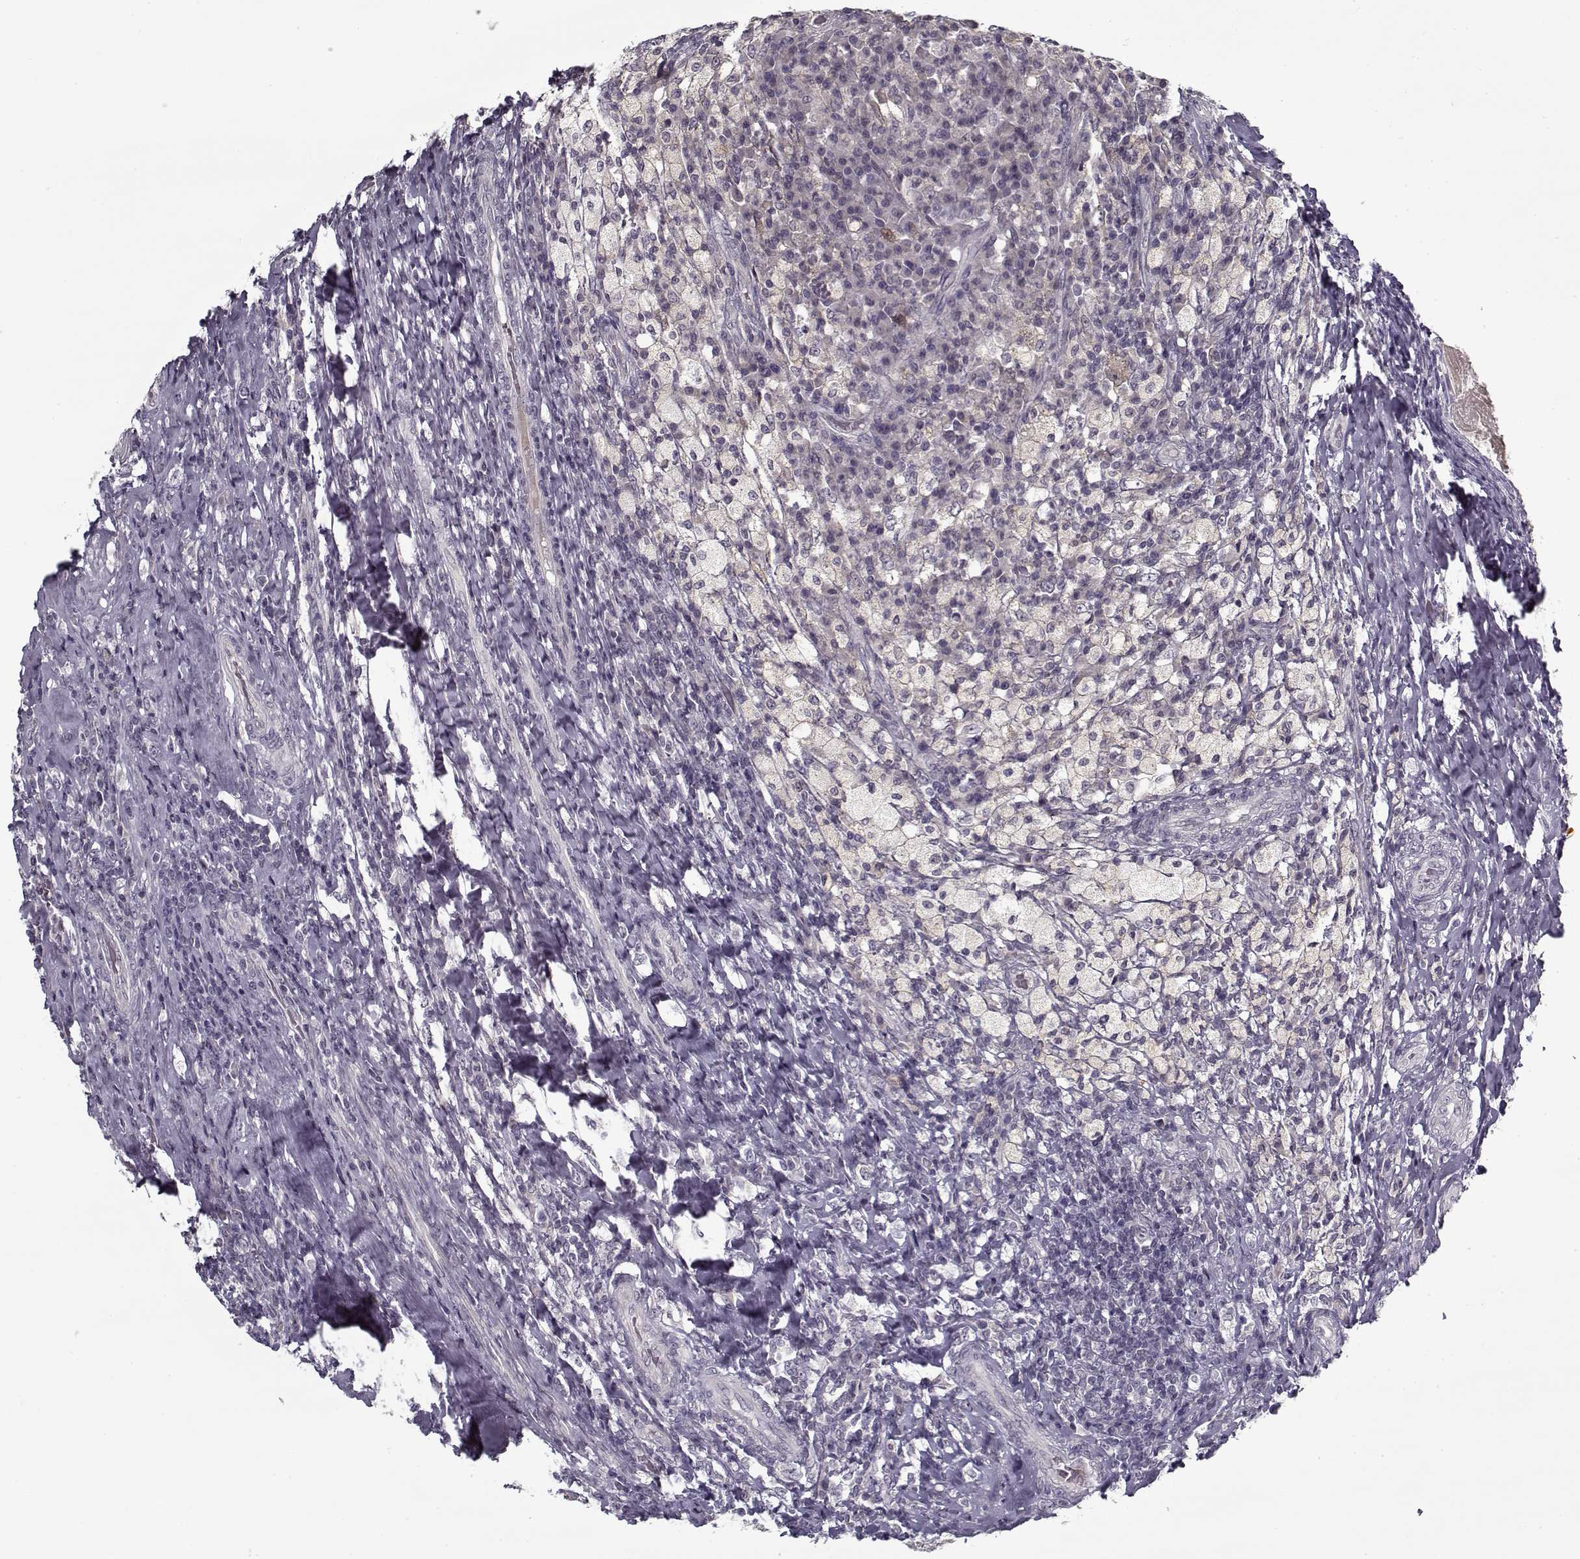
{"staining": {"intensity": "negative", "quantity": "none", "location": "none"}, "tissue": "testis cancer", "cell_type": "Tumor cells", "image_type": "cancer", "snomed": [{"axis": "morphology", "description": "Necrosis, NOS"}, {"axis": "morphology", "description": "Carcinoma, Embryonal, NOS"}, {"axis": "topography", "description": "Testis"}], "caption": "Immunohistochemistry of human testis cancer exhibits no staining in tumor cells. Brightfield microscopy of IHC stained with DAB (brown) and hematoxylin (blue), captured at high magnification.", "gene": "LAMA2", "patient": {"sex": "male", "age": 19}}